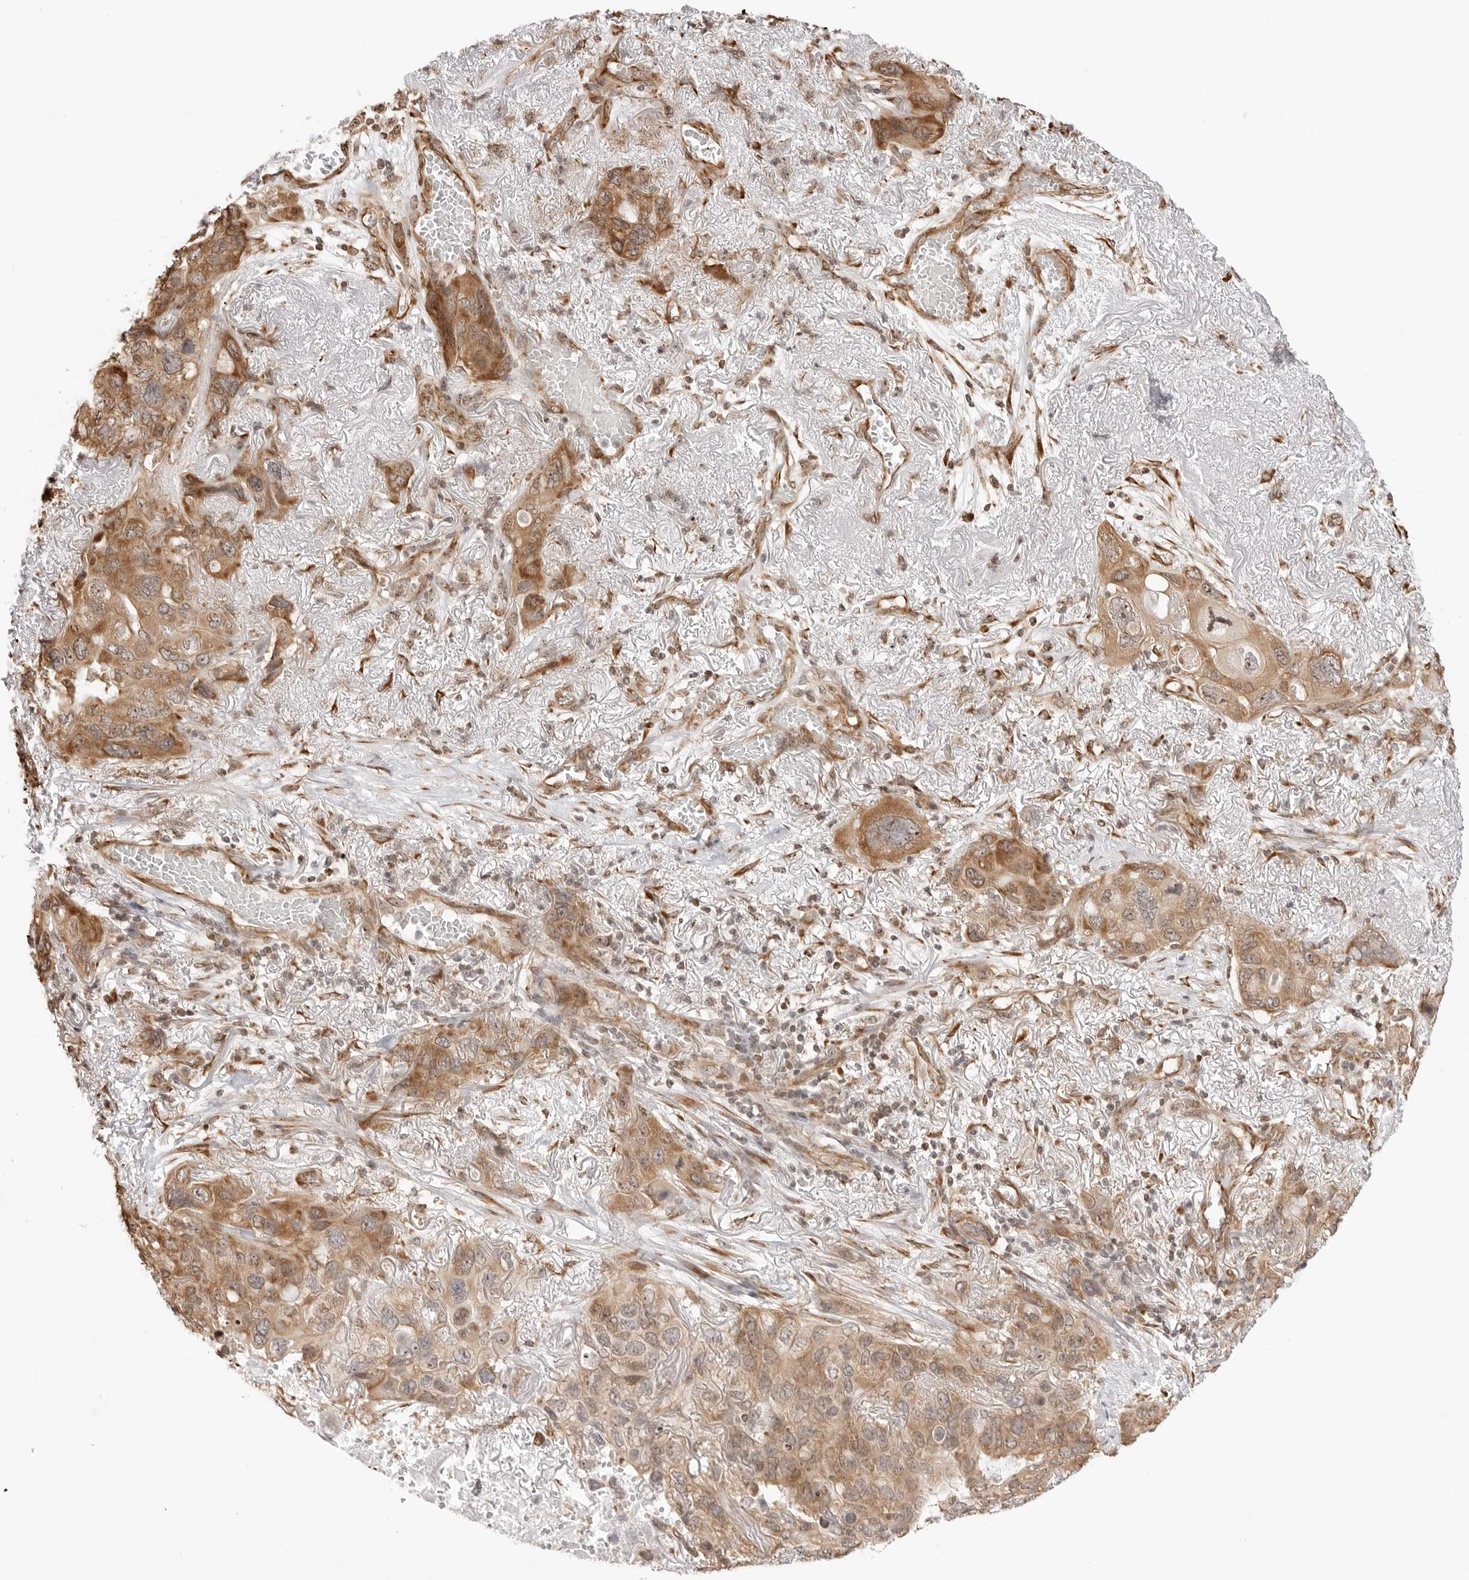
{"staining": {"intensity": "moderate", "quantity": ">75%", "location": "cytoplasmic/membranous,nuclear"}, "tissue": "lung cancer", "cell_type": "Tumor cells", "image_type": "cancer", "snomed": [{"axis": "morphology", "description": "Squamous cell carcinoma, NOS"}, {"axis": "topography", "description": "Lung"}], "caption": "The image reveals staining of lung squamous cell carcinoma, revealing moderate cytoplasmic/membranous and nuclear protein staining (brown color) within tumor cells.", "gene": "FKBP14", "patient": {"sex": "female", "age": 73}}